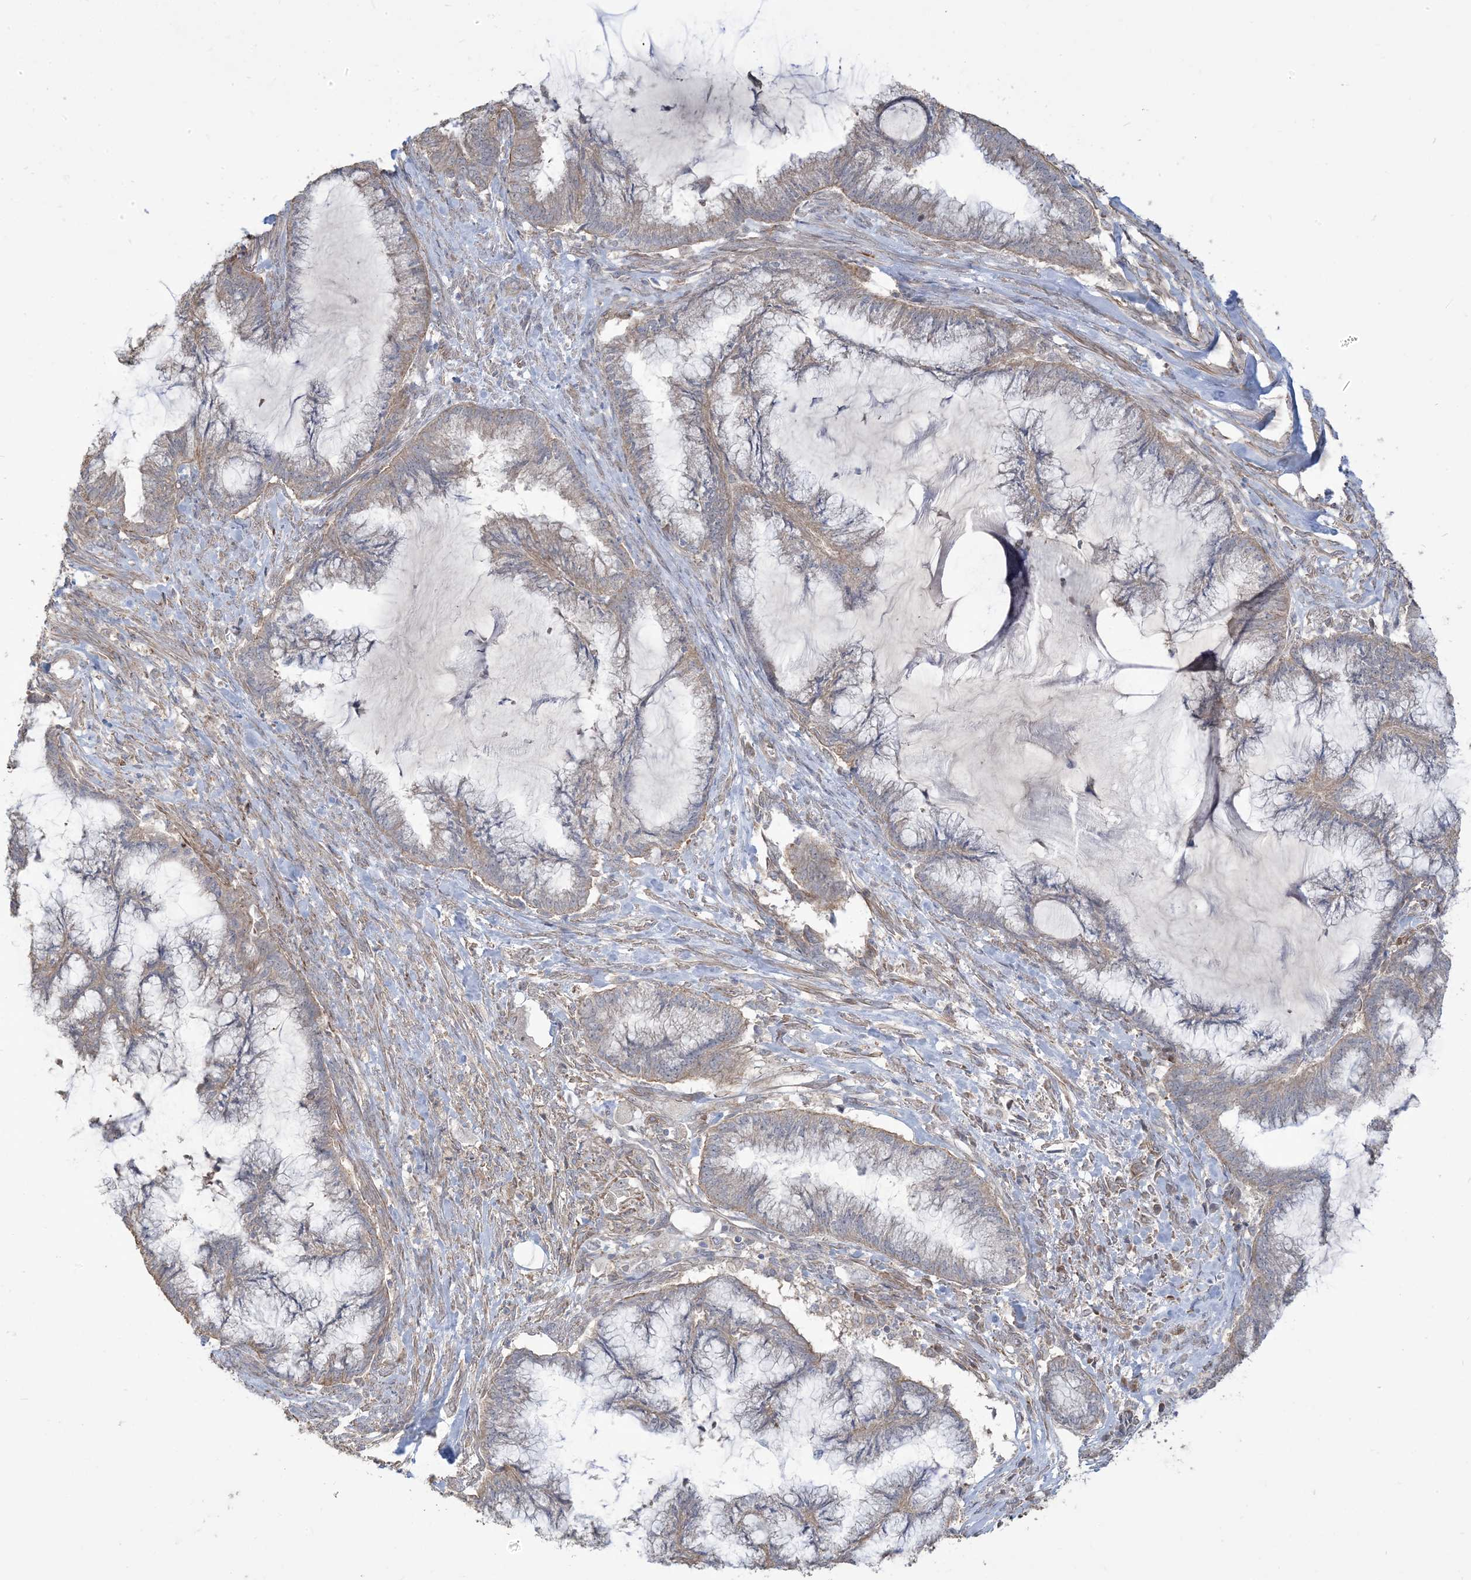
{"staining": {"intensity": "negative", "quantity": "none", "location": "none"}, "tissue": "endometrial cancer", "cell_type": "Tumor cells", "image_type": "cancer", "snomed": [{"axis": "morphology", "description": "Adenocarcinoma, NOS"}, {"axis": "topography", "description": "Endometrium"}], "caption": "This is a micrograph of immunohistochemistry staining of adenocarcinoma (endometrial), which shows no staining in tumor cells.", "gene": "KLHL18", "patient": {"sex": "female", "age": 86}}